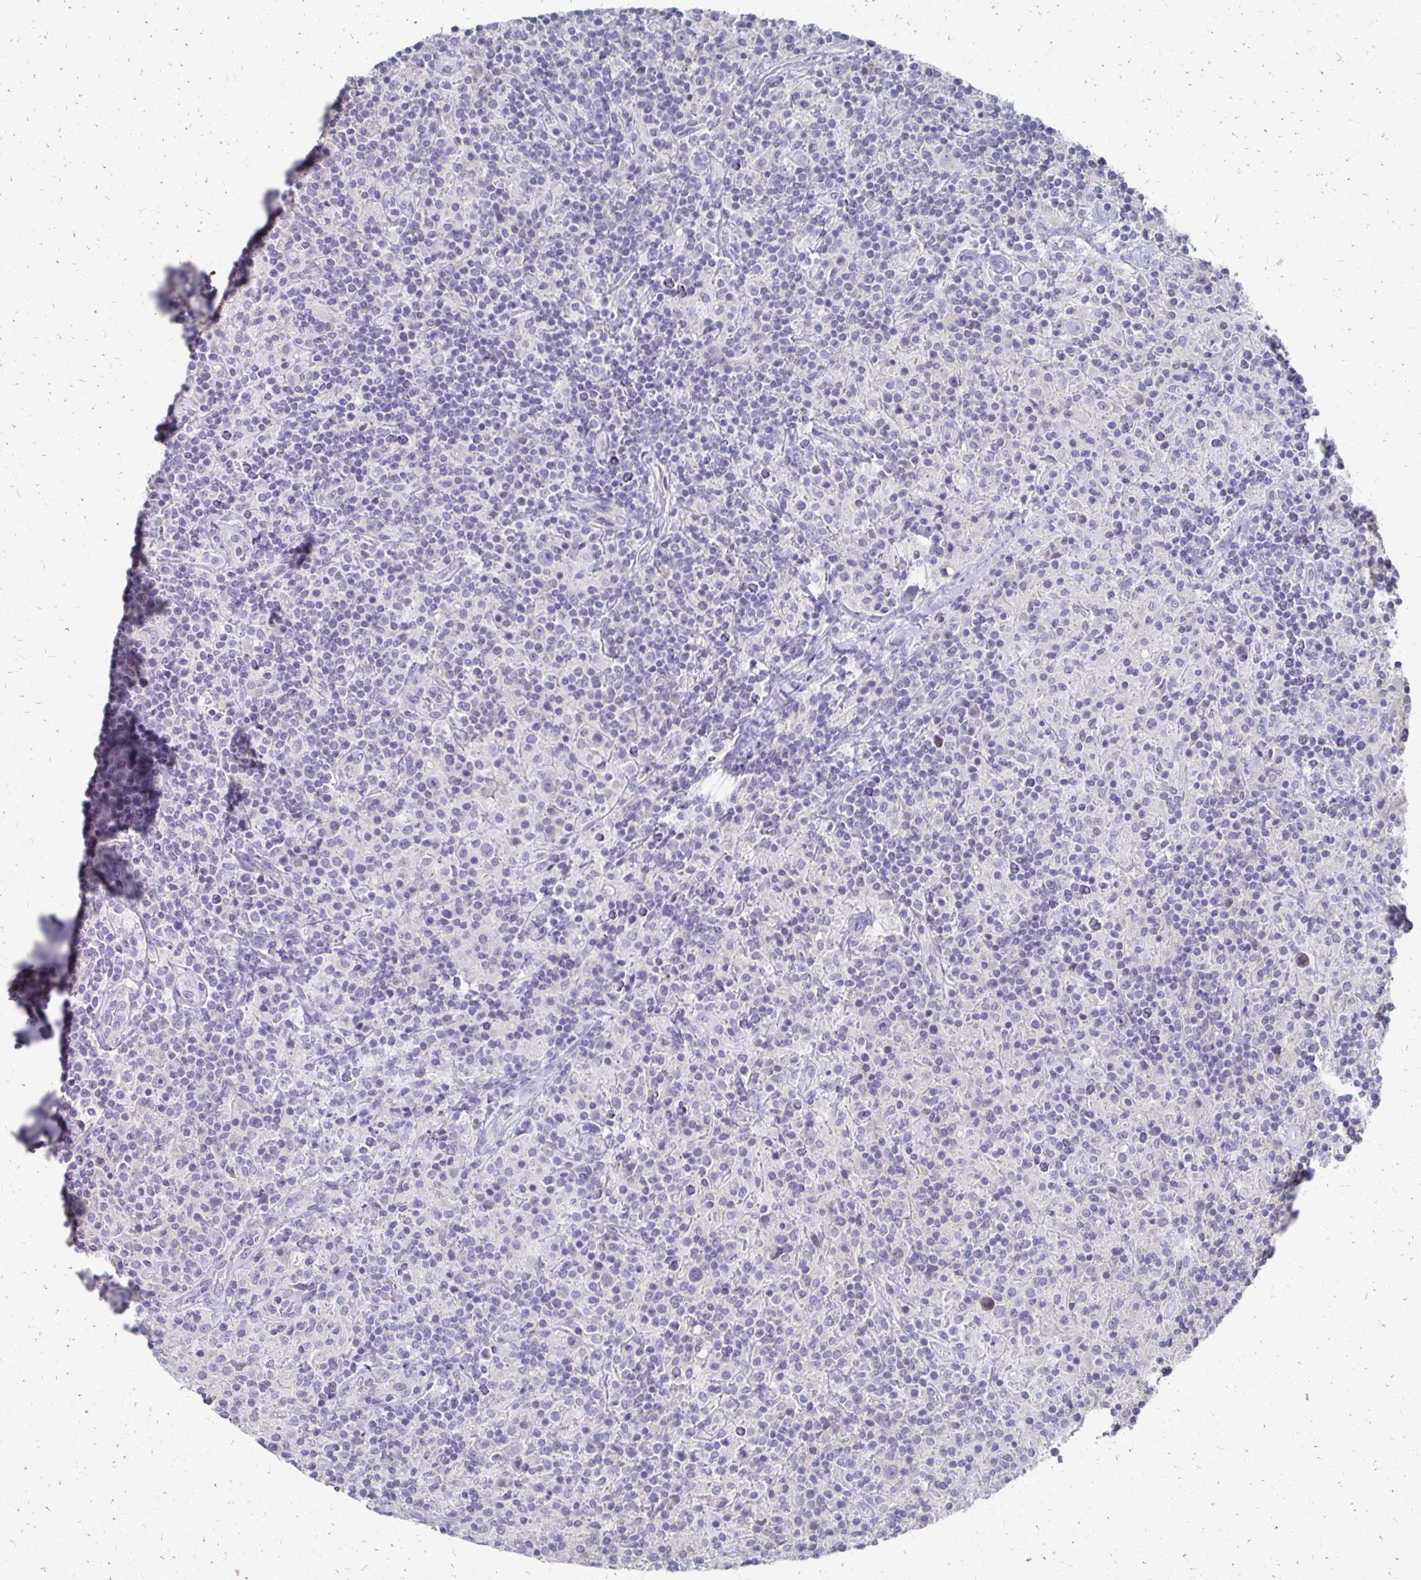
{"staining": {"intensity": "negative", "quantity": "none", "location": "none"}, "tissue": "lymphoma", "cell_type": "Tumor cells", "image_type": "cancer", "snomed": [{"axis": "morphology", "description": "Hodgkin's disease, NOS"}, {"axis": "topography", "description": "Lymph node"}], "caption": "Hodgkin's disease stained for a protein using immunohistochemistry exhibits no positivity tumor cells.", "gene": "SYCP3", "patient": {"sex": "male", "age": 70}}